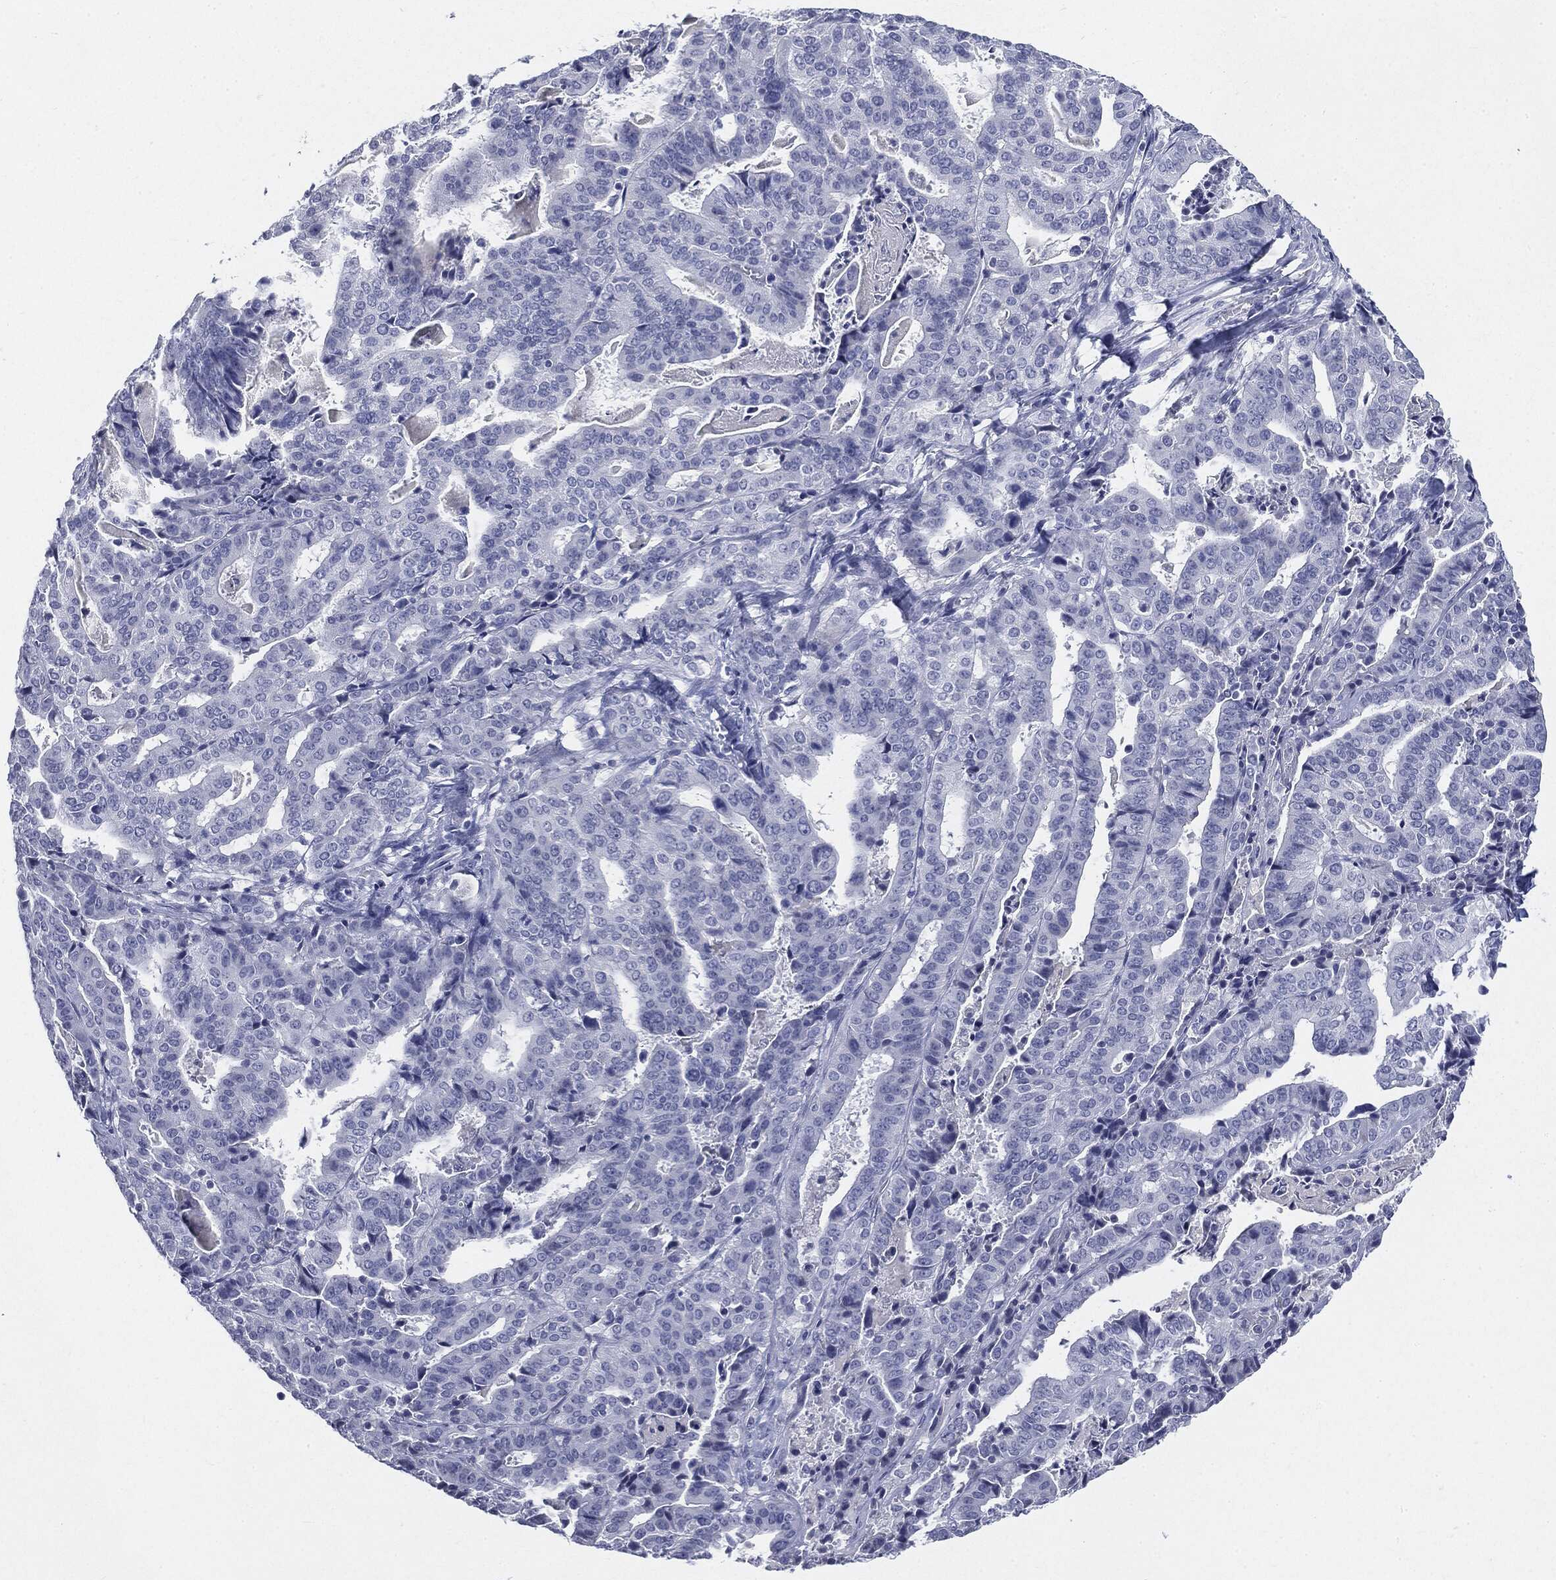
{"staining": {"intensity": "negative", "quantity": "none", "location": "none"}, "tissue": "stomach cancer", "cell_type": "Tumor cells", "image_type": "cancer", "snomed": [{"axis": "morphology", "description": "Adenocarcinoma, NOS"}, {"axis": "topography", "description": "Stomach"}], "caption": "Image shows no protein expression in tumor cells of stomach cancer tissue.", "gene": "CGB1", "patient": {"sex": "male", "age": 48}}